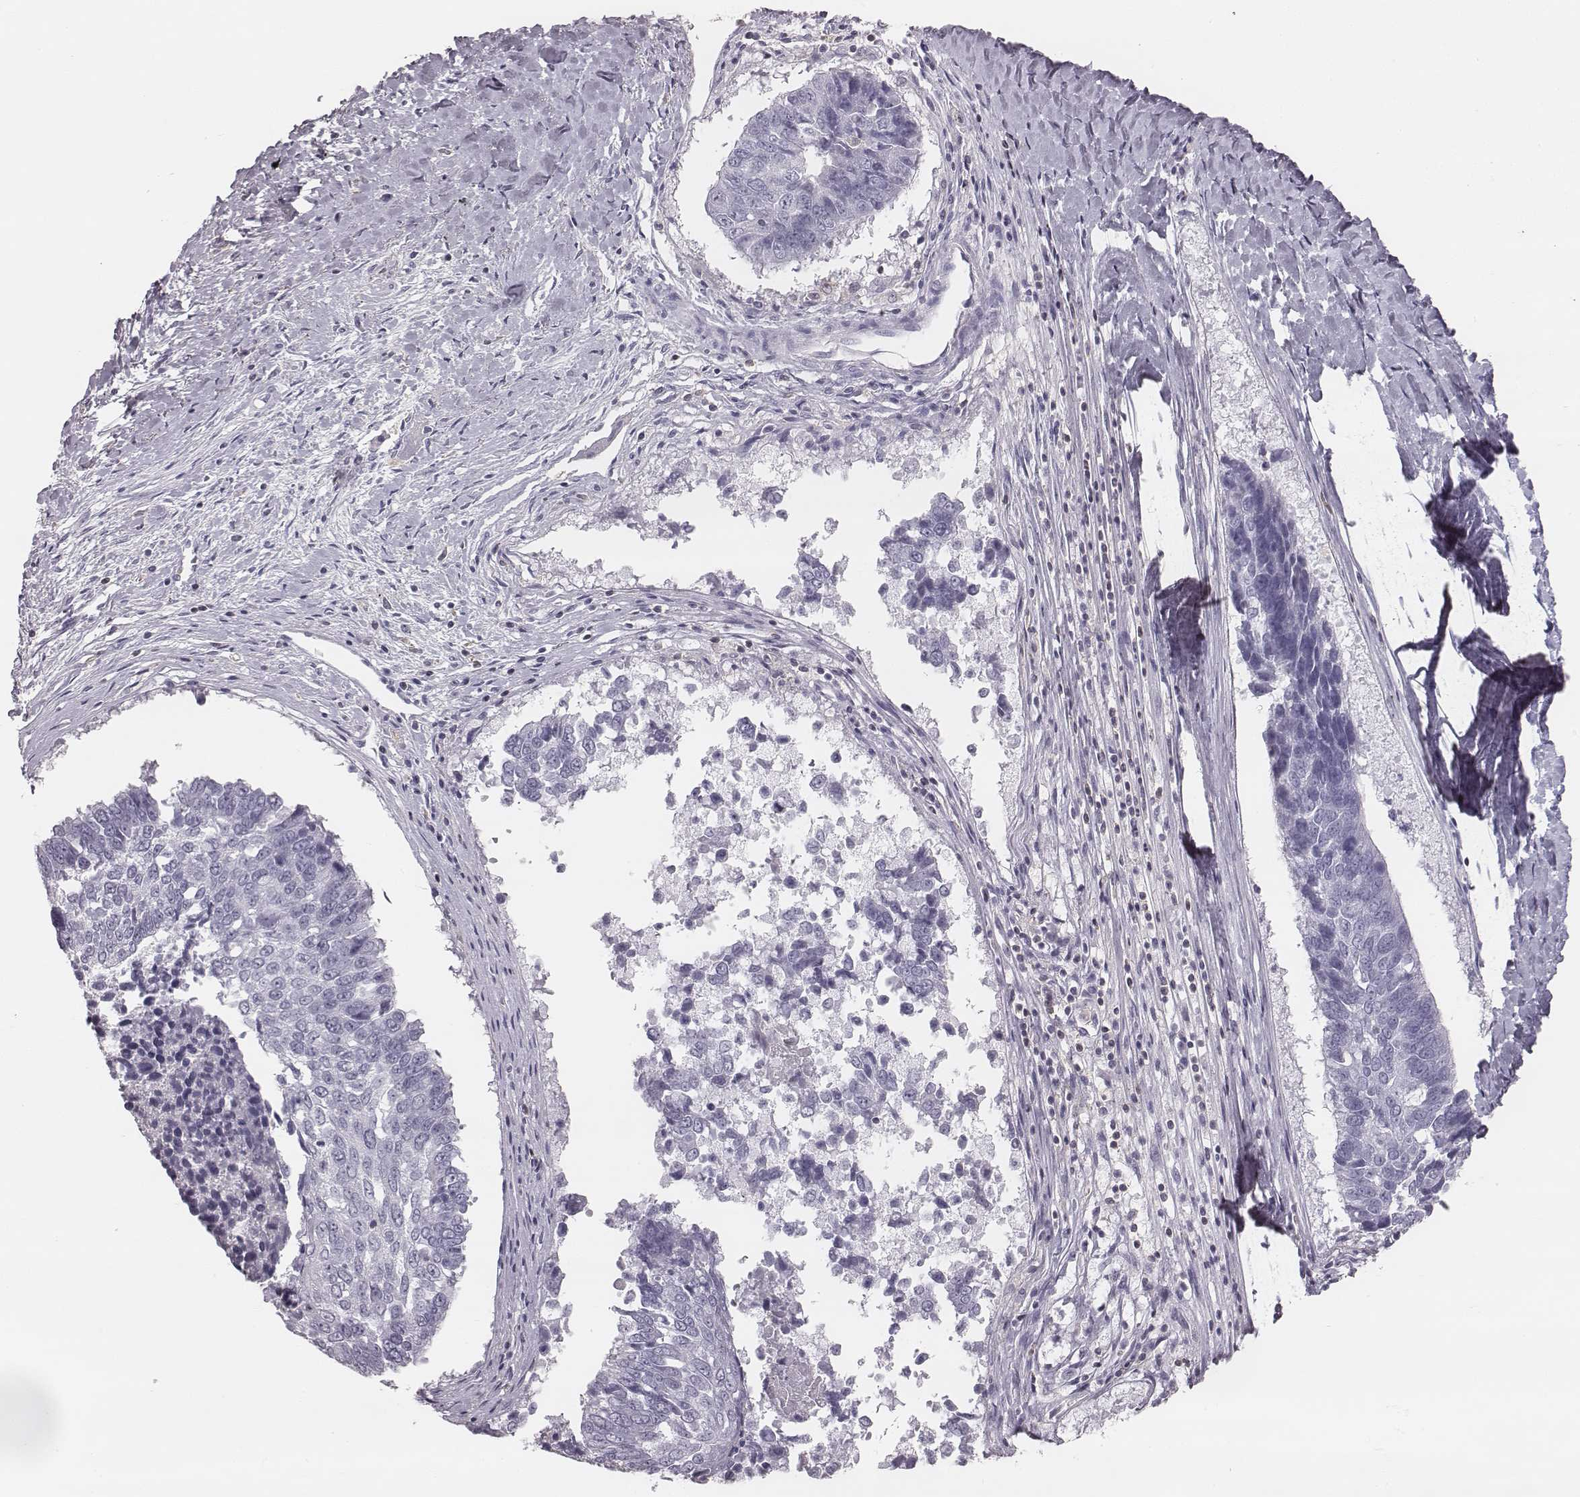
{"staining": {"intensity": "negative", "quantity": "none", "location": "none"}, "tissue": "lung cancer", "cell_type": "Tumor cells", "image_type": "cancer", "snomed": [{"axis": "morphology", "description": "Squamous cell carcinoma, NOS"}, {"axis": "topography", "description": "Lung"}], "caption": "This is a image of immunohistochemistry (IHC) staining of lung squamous cell carcinoma, which shows no staining in tumor cells. (Stains: DAB (3,3'-diaminobenzidine) immunohistochemistry with hematoxylin counter stain, Microscopy: brightfield microscopy at high magnification).", "gene": "ZNF365", "patient": {"sex": "male", "age": 73}}